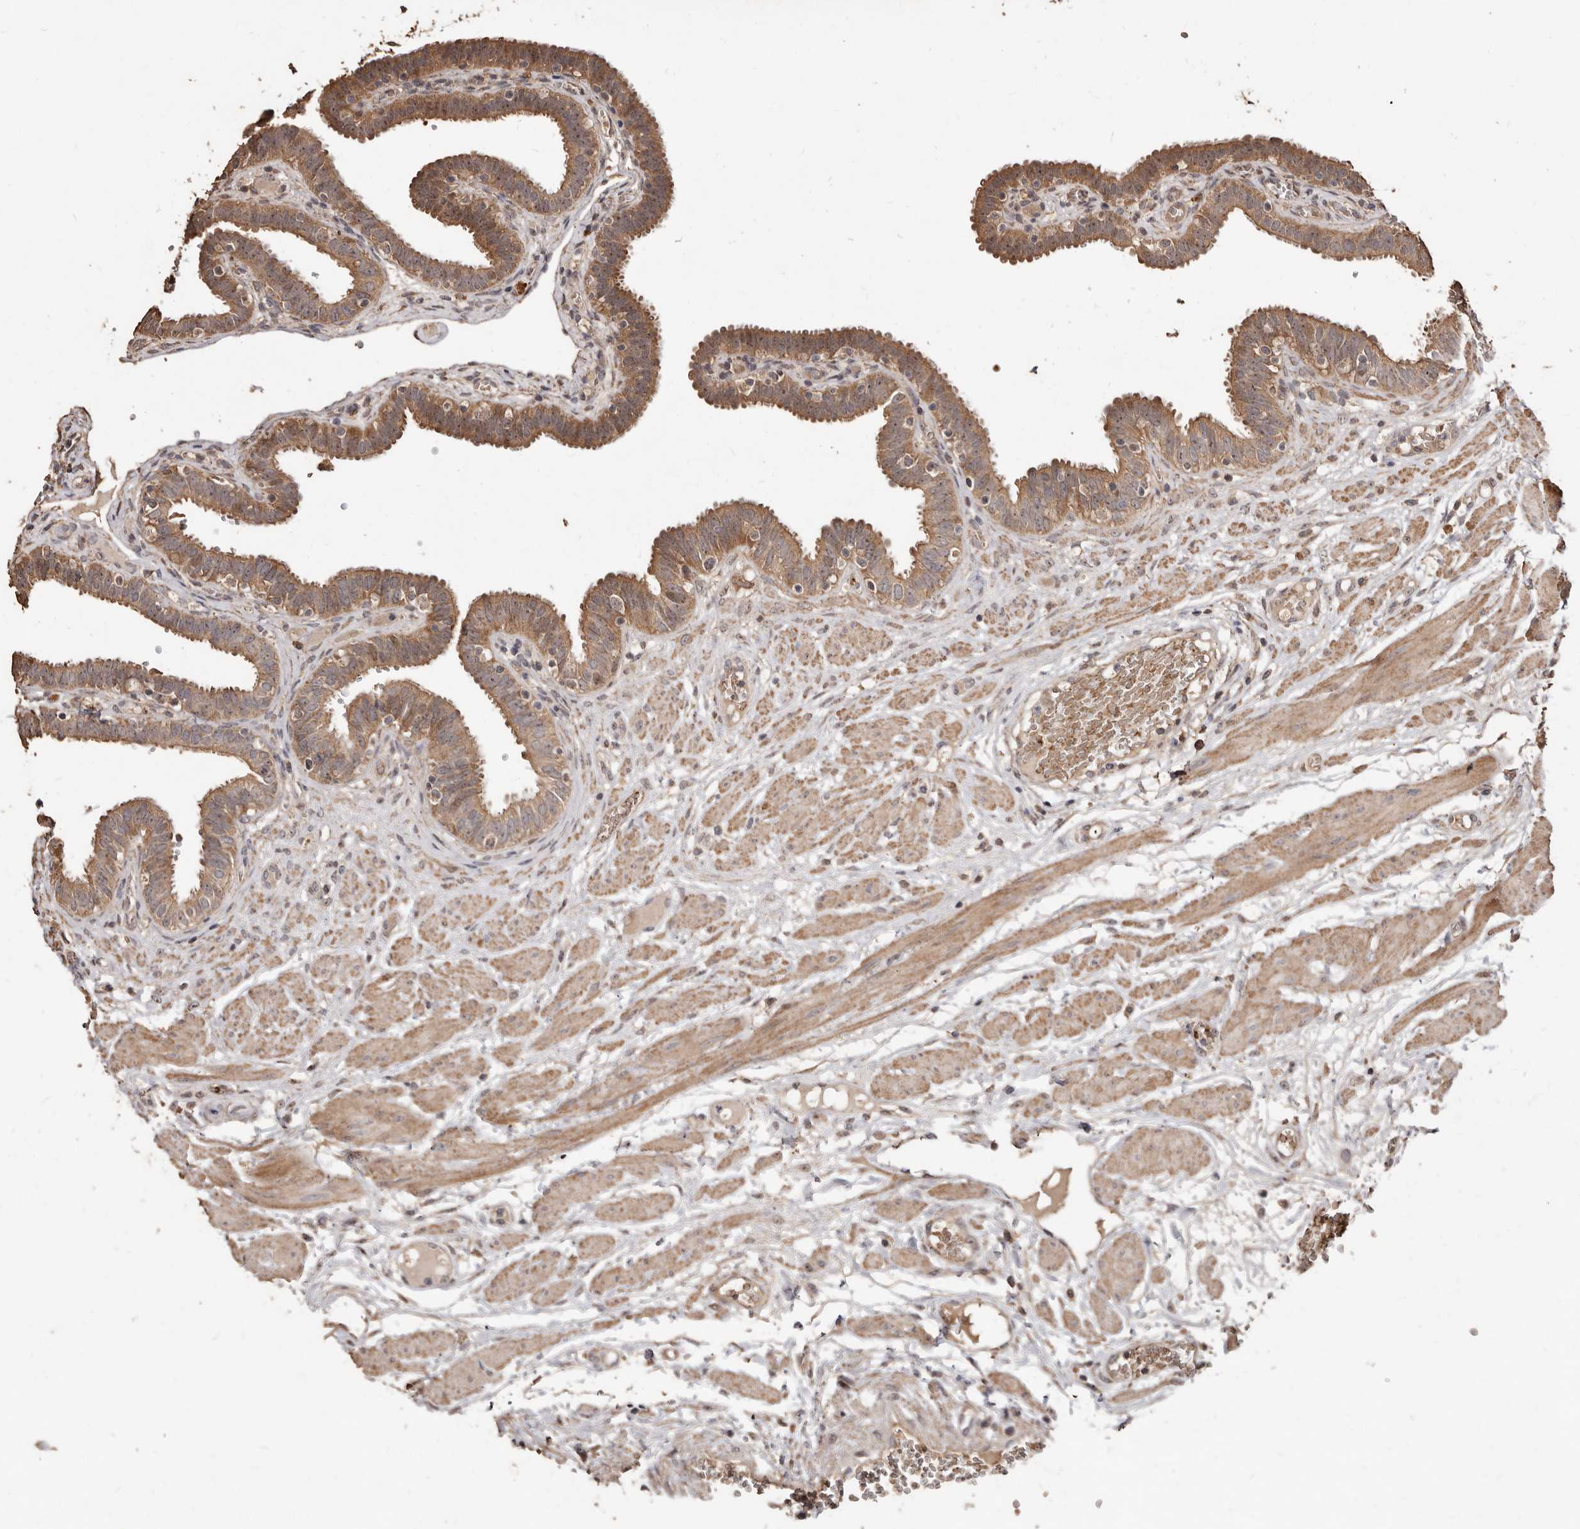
{"staining": {"intensity": "moderate", "quantity": ">75%", "location": "cytoplasmic/membranous"}, "tissue": "fallopian tube", "cell_type": "Glandular cells", "image_type": "normal", "snomed": [{"axis": "morphology", "description": "Normal tissue, NOS"}, {"axis": "topography", "description": "Fallopian tube"}, {"axis": "topography", "description": "Placenta"}], "caption": "Normal fallopian tube displays moderate cytoplasmic/membranous positivity in approximately >75% of glandular cells, visualized by immunohistochemistry.", "gene": "GRAMD2A", "patient": {"sex": "female", "age": 32}}